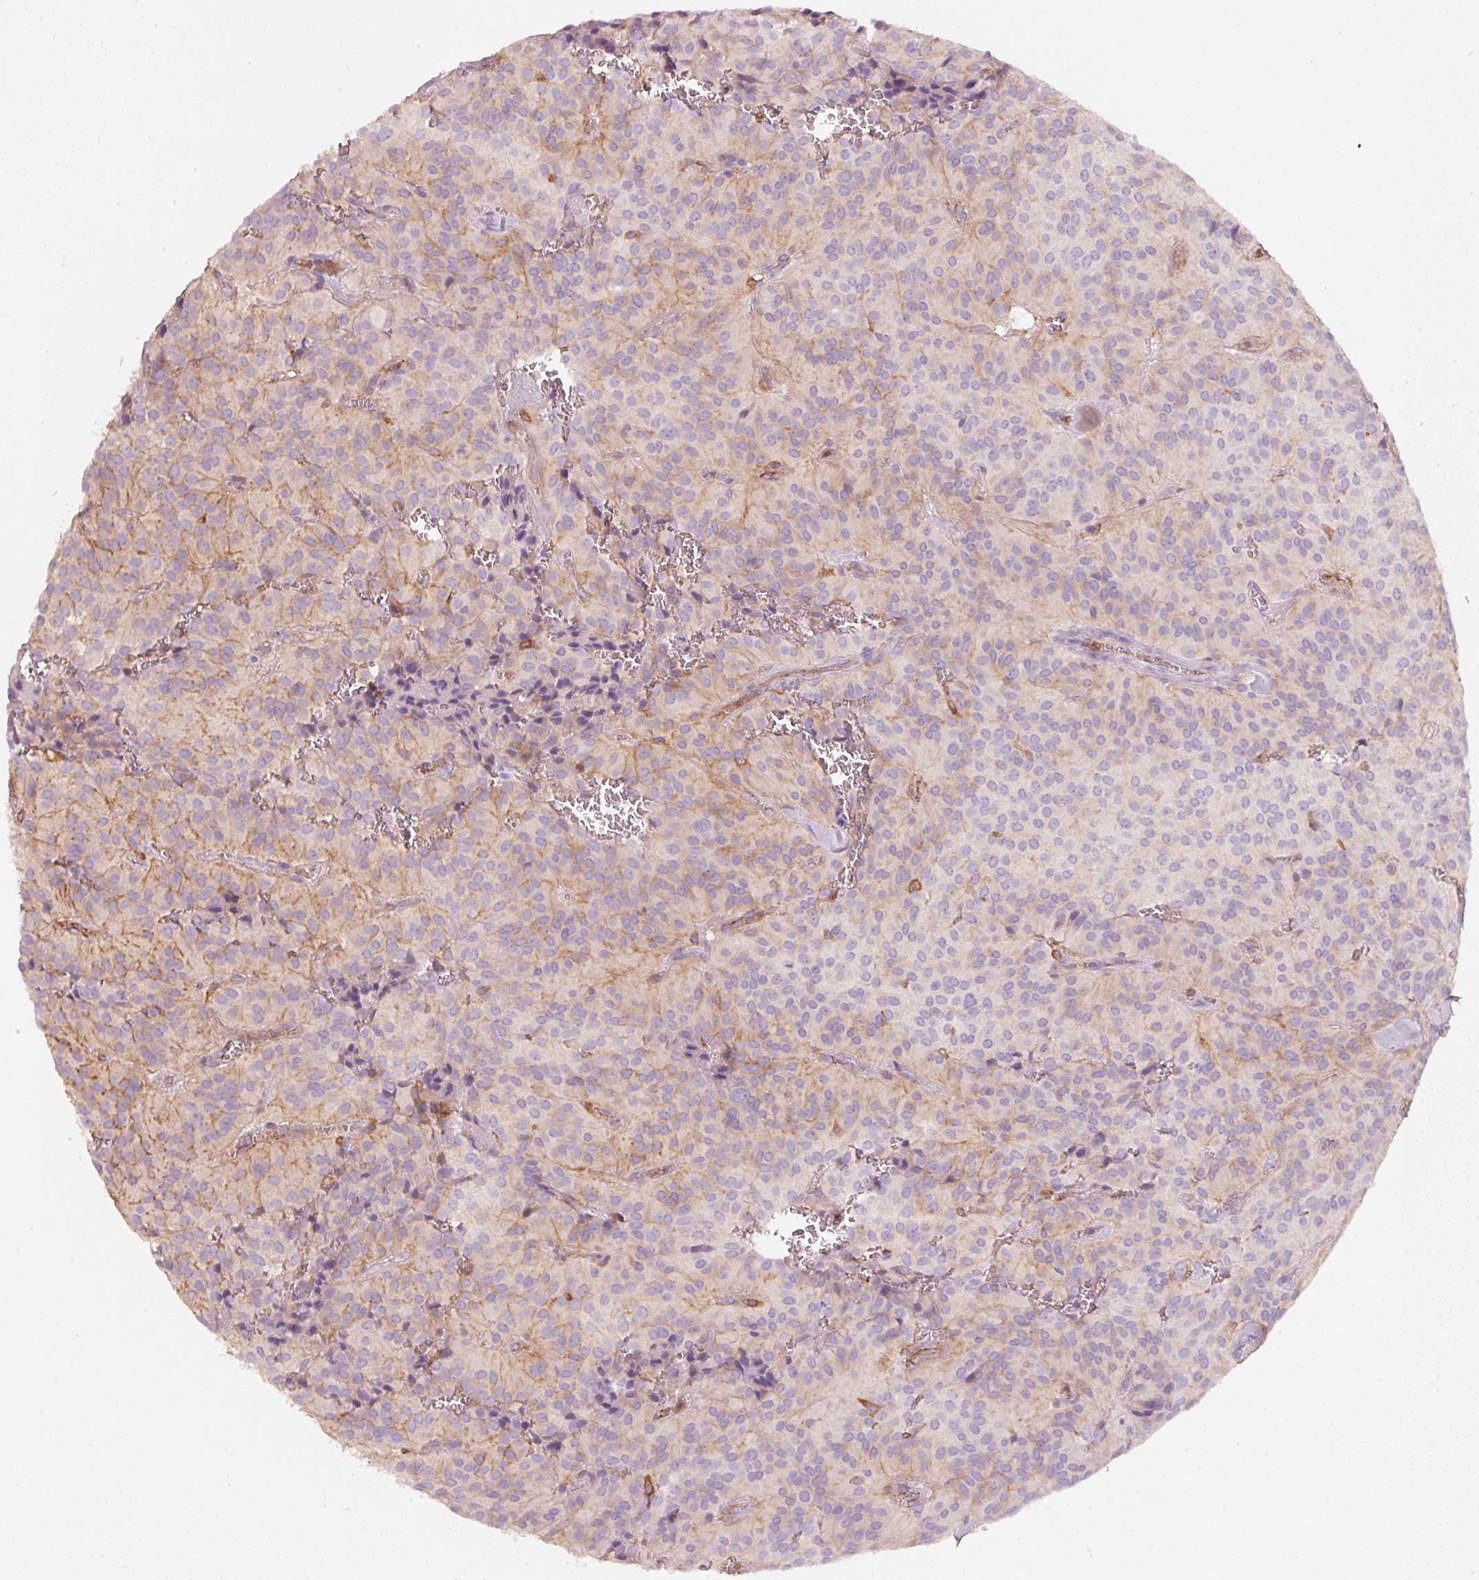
{"staining": {"intensity": "moderate", "quantity": "<25%", "location": "cytoplasmic/membranous"}, "tissue": "glioma", "cell_type": "Tumor cells", "image_type": "cancer", "snomed": [{"axis": "morphology", "description": "Glioma, malignant, Low grade"}, {"axis": "topography", "description": "Brain"}], "caption": "Malignant glioma (low-grade) was stained to show a protein in brown. There is low levels of moderate cytoplasmic/membranous expression in approximately <25% of tumor cells. (DAB (3,3'-diaminobenzidine) IHC, brown staining for protein, blue staining for nuclei).", "gene": "IQGAP2", "patient": {"sex": "male", "age": 42}}